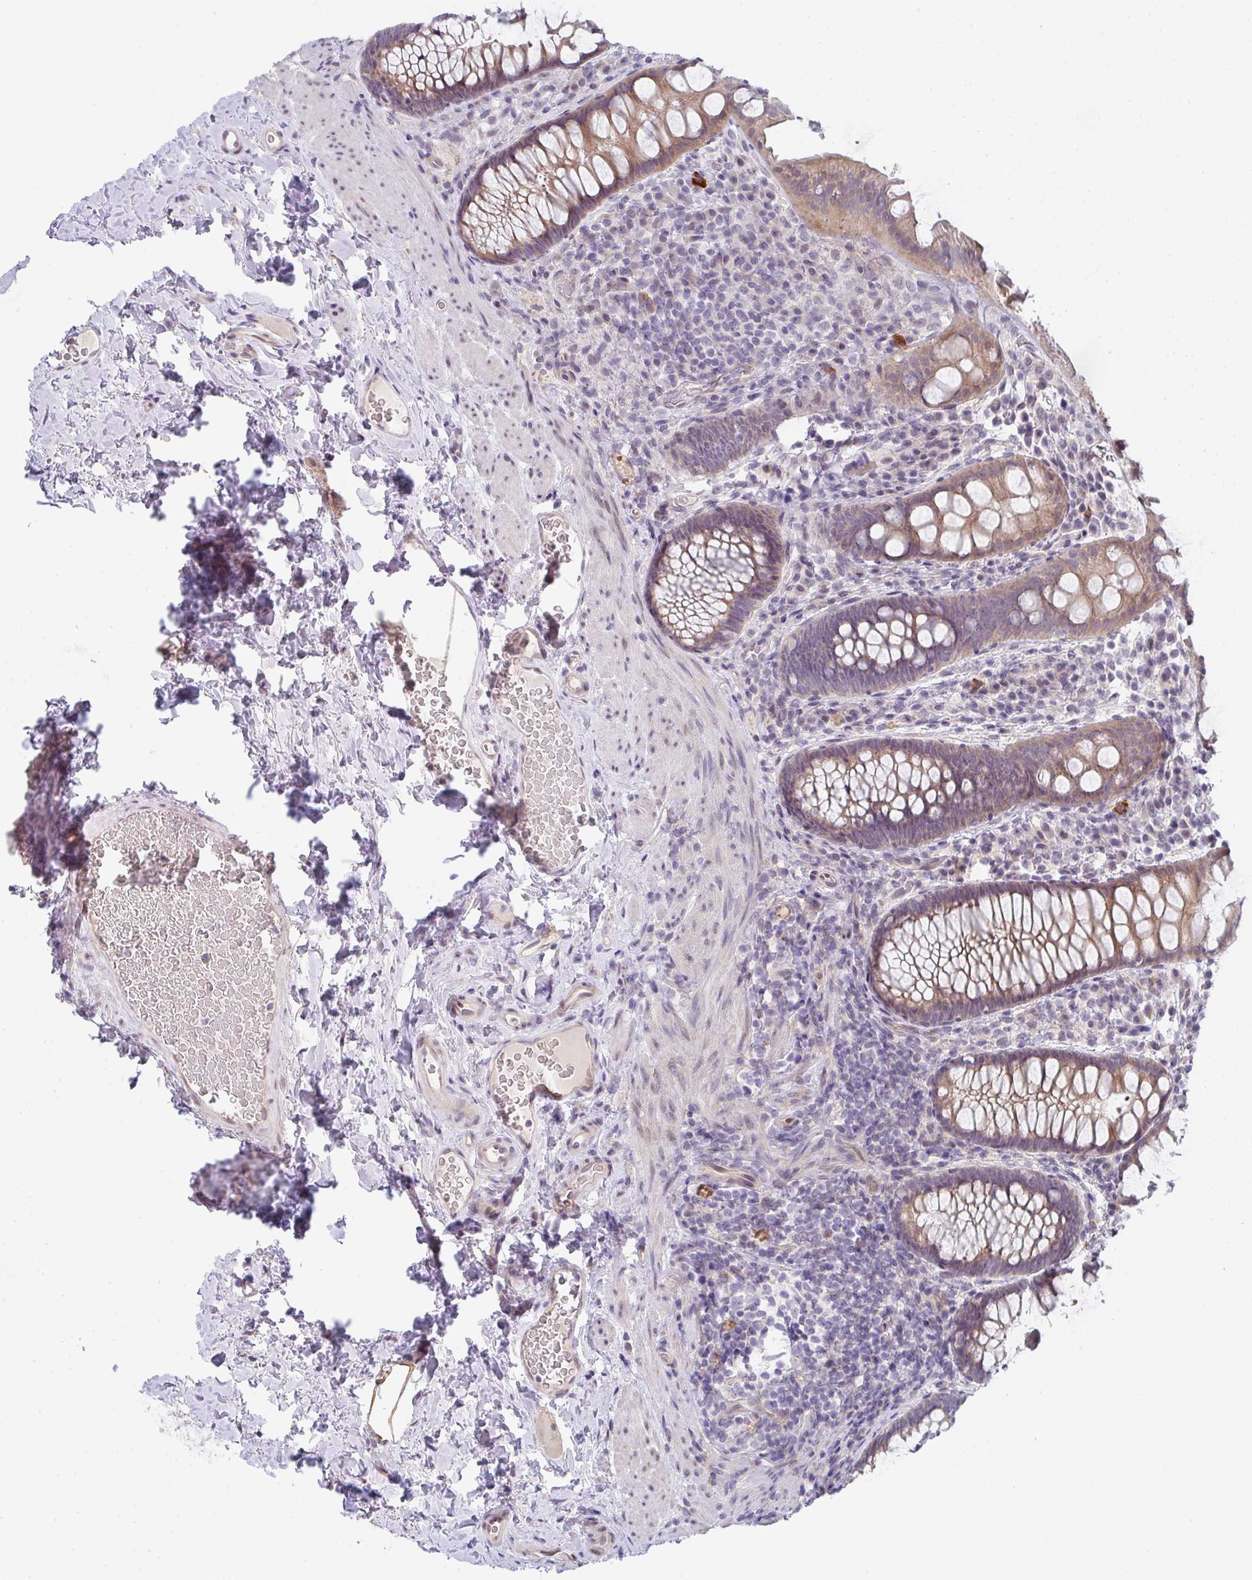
{"staining": {"intensity": "moderate", "quantity": ">75%", "location": "cytoplasmic/membranous"}, "tissue": "rectum", "cell_type": "Glandular cells", "image_type": "normal", "snomed": [{"axis": "morphology", "description": "Normal tissue, NOS"}, {"axis": "topography", "description": "Rectum"}], "caption": "A histopathology image of human rectum stained for a protein exhibits moderate cytoplasmic/membranous brown staining in glandular cells.", "gene": "TNFRSF10A", "patient": {"sex": "female", "age": 69}}